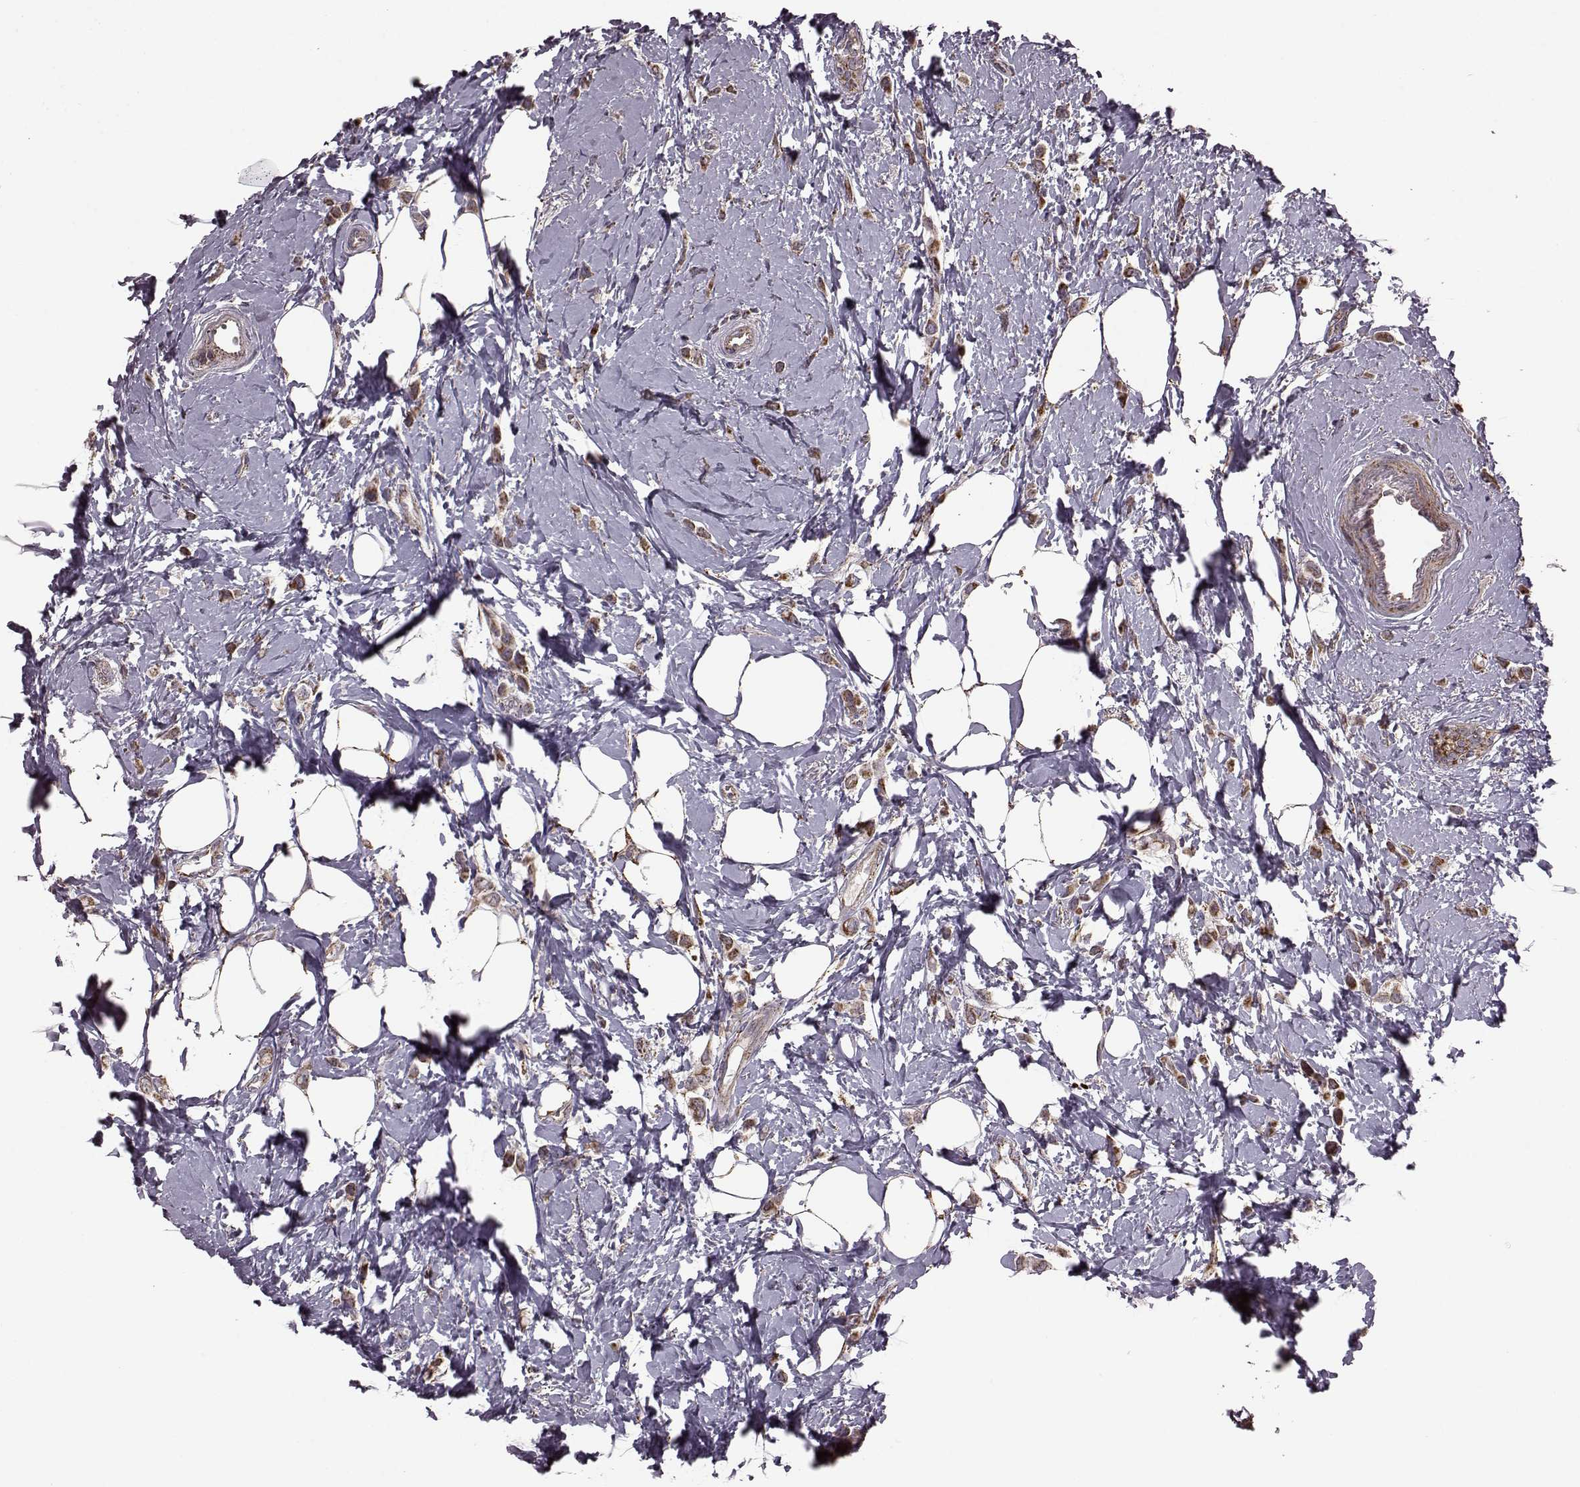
{"staining": {"intensity": "strong", "quantity": ">75%", "location": "cytoplasmic/membranous"}, "tissue": "breast cancer", "cell_type": "Tumor cells", "image_type": "cancer", "snomed": [{"axis": "morphology", "description": "Lobular carcinoma"}, {"axis": "topography", "description": "Breast"}], "caption": "A photomicrograph showing strong cytoplasmic/membranous positivity in approximately >75% of tumor cells in breast cancer, as visualized by brown immunohistochemical staining.", "gene": "PUDP", "patient": {"sex": "female", "age": 66}}